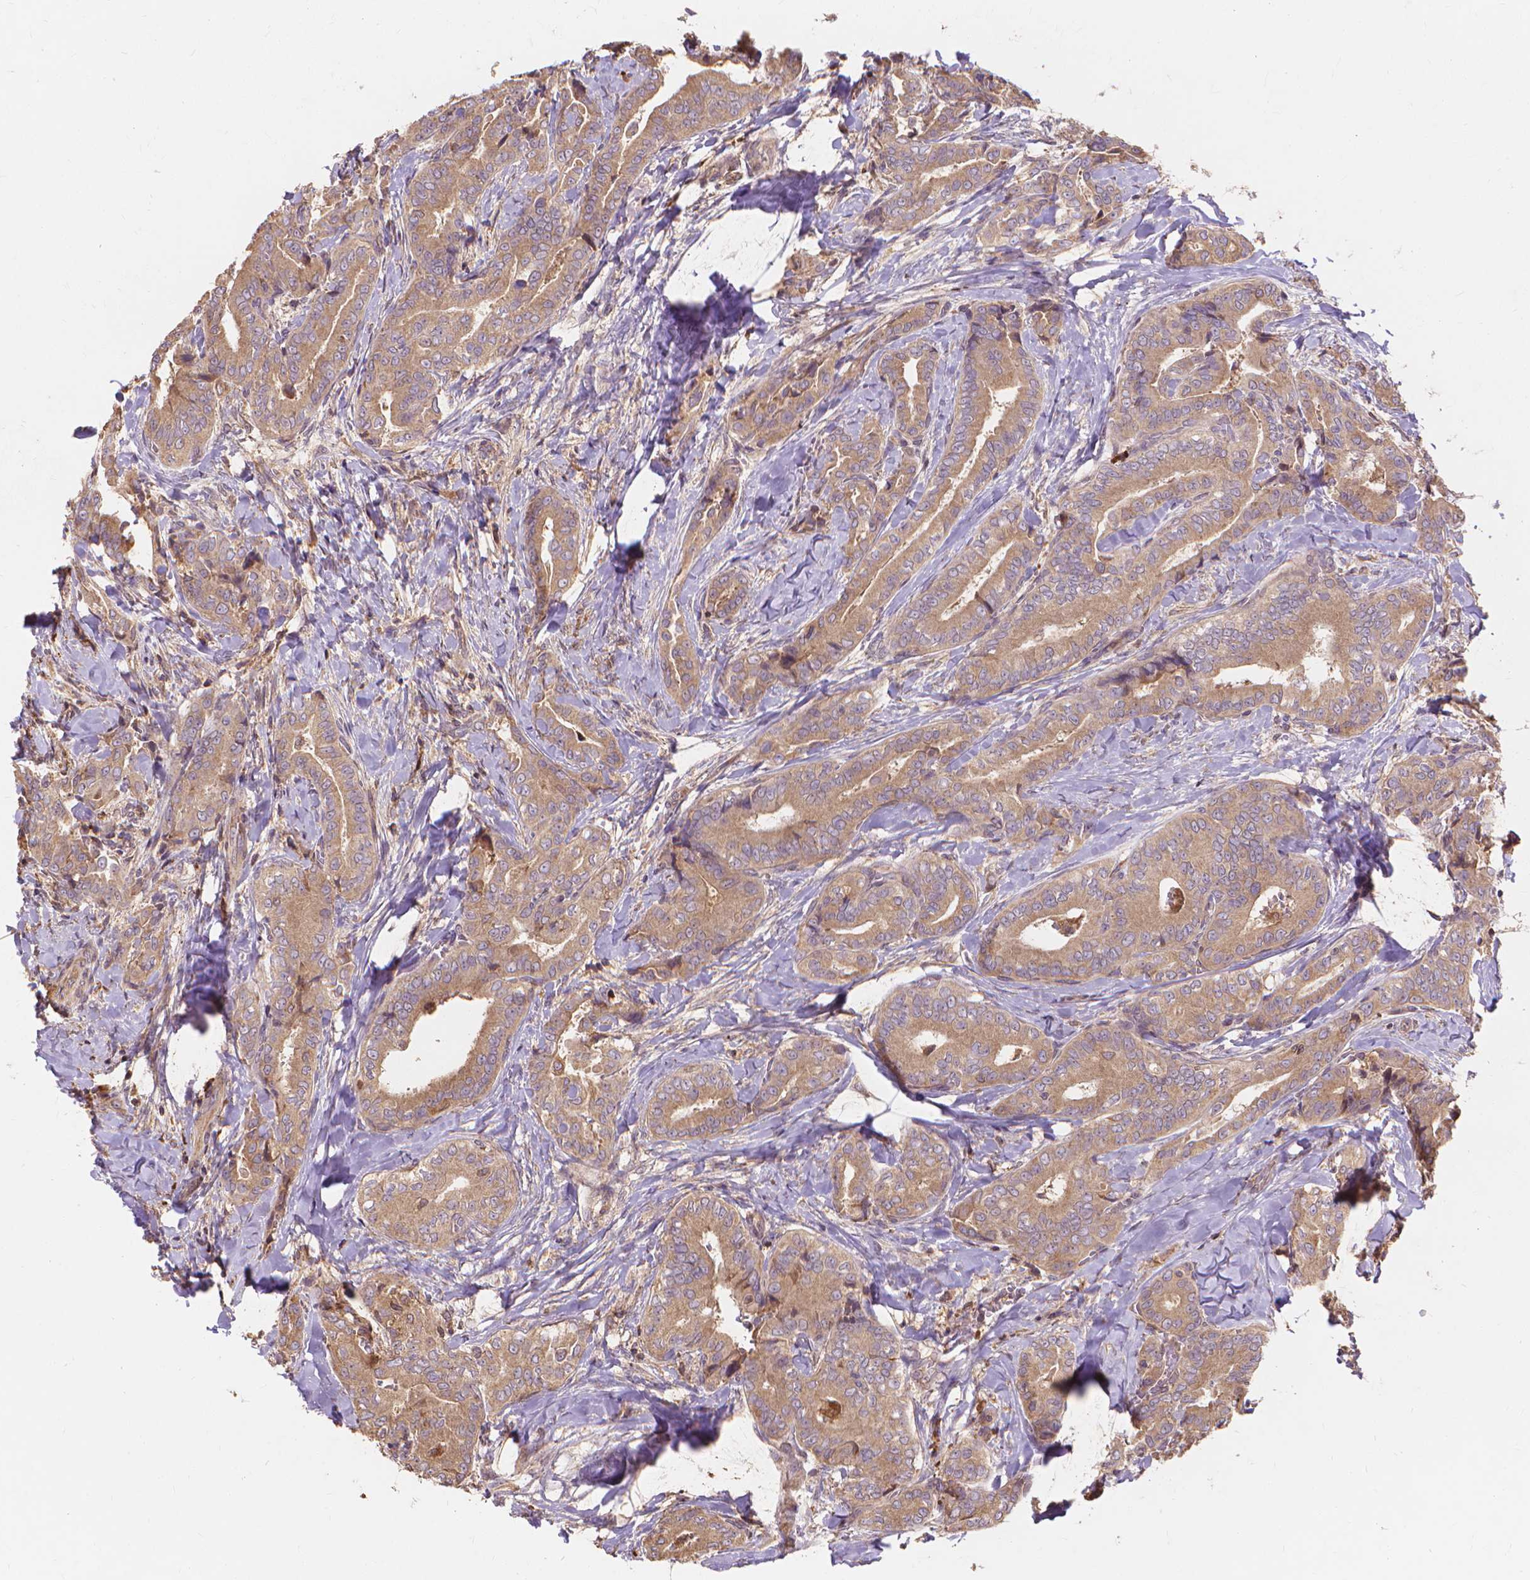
{"staining": {"intensity": "weak", "quantity": ">75%", "location": "cytoplasmic/membranous"}, "tissue": "thyroid cancer", "cell_type": "Tumor cells", "image_type": "cancer", "snomed": [{"axis": "morphology", "description": "Papillary adenocarcinoma, NOS"}, {"axis": "topography", "description": "Thyroid gland"}], "caption": "Human papillary adenocarcinoma (thyroid) stained for a protein (brown) reveals weak cytoplasmic/membranous positive expression in about >75% of tumor cells.", "gene": "TAB2", "patient": {"sex": "male", "age": 61}}